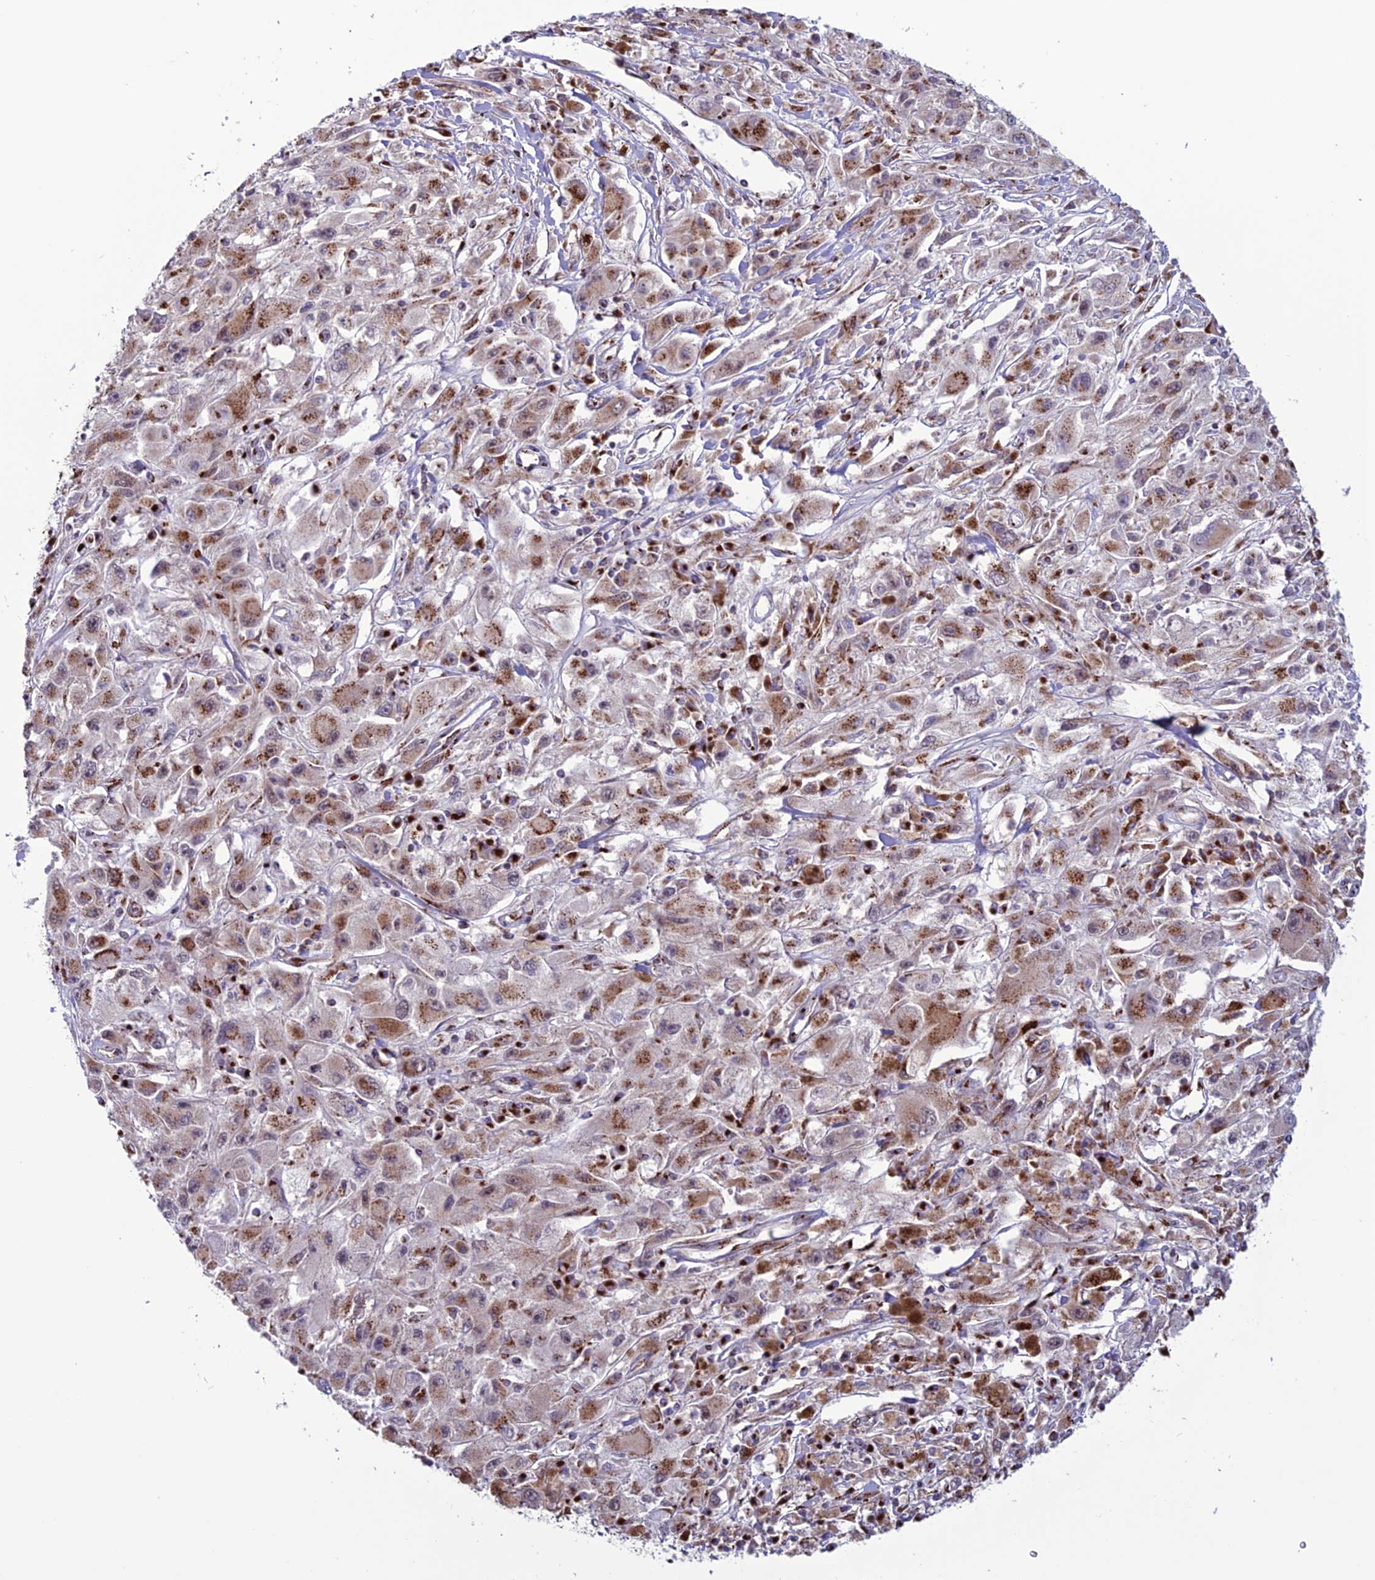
{"staining": {"intensity": "moderate", "quantity": ">75%", "location": "cytoplasmic/membranous"}, "tissue": "melanoma", "cell_type": "Tumor cells", "image_type": "cancer", "snomed": [{"axis": "morphology", "description": "Malignant melanoma, Metastatic site"}, {"axis": "topography", "description": "Skin"}], "caption": "This image displays IHC staining of malignant melanoma (metastatic site), with medium moderate cytoplasmic/membranous positivity in approximately >75% of tumor cells.", "gene": "PLEKHA4", "patient": {"sex": "male", "age": 53}}